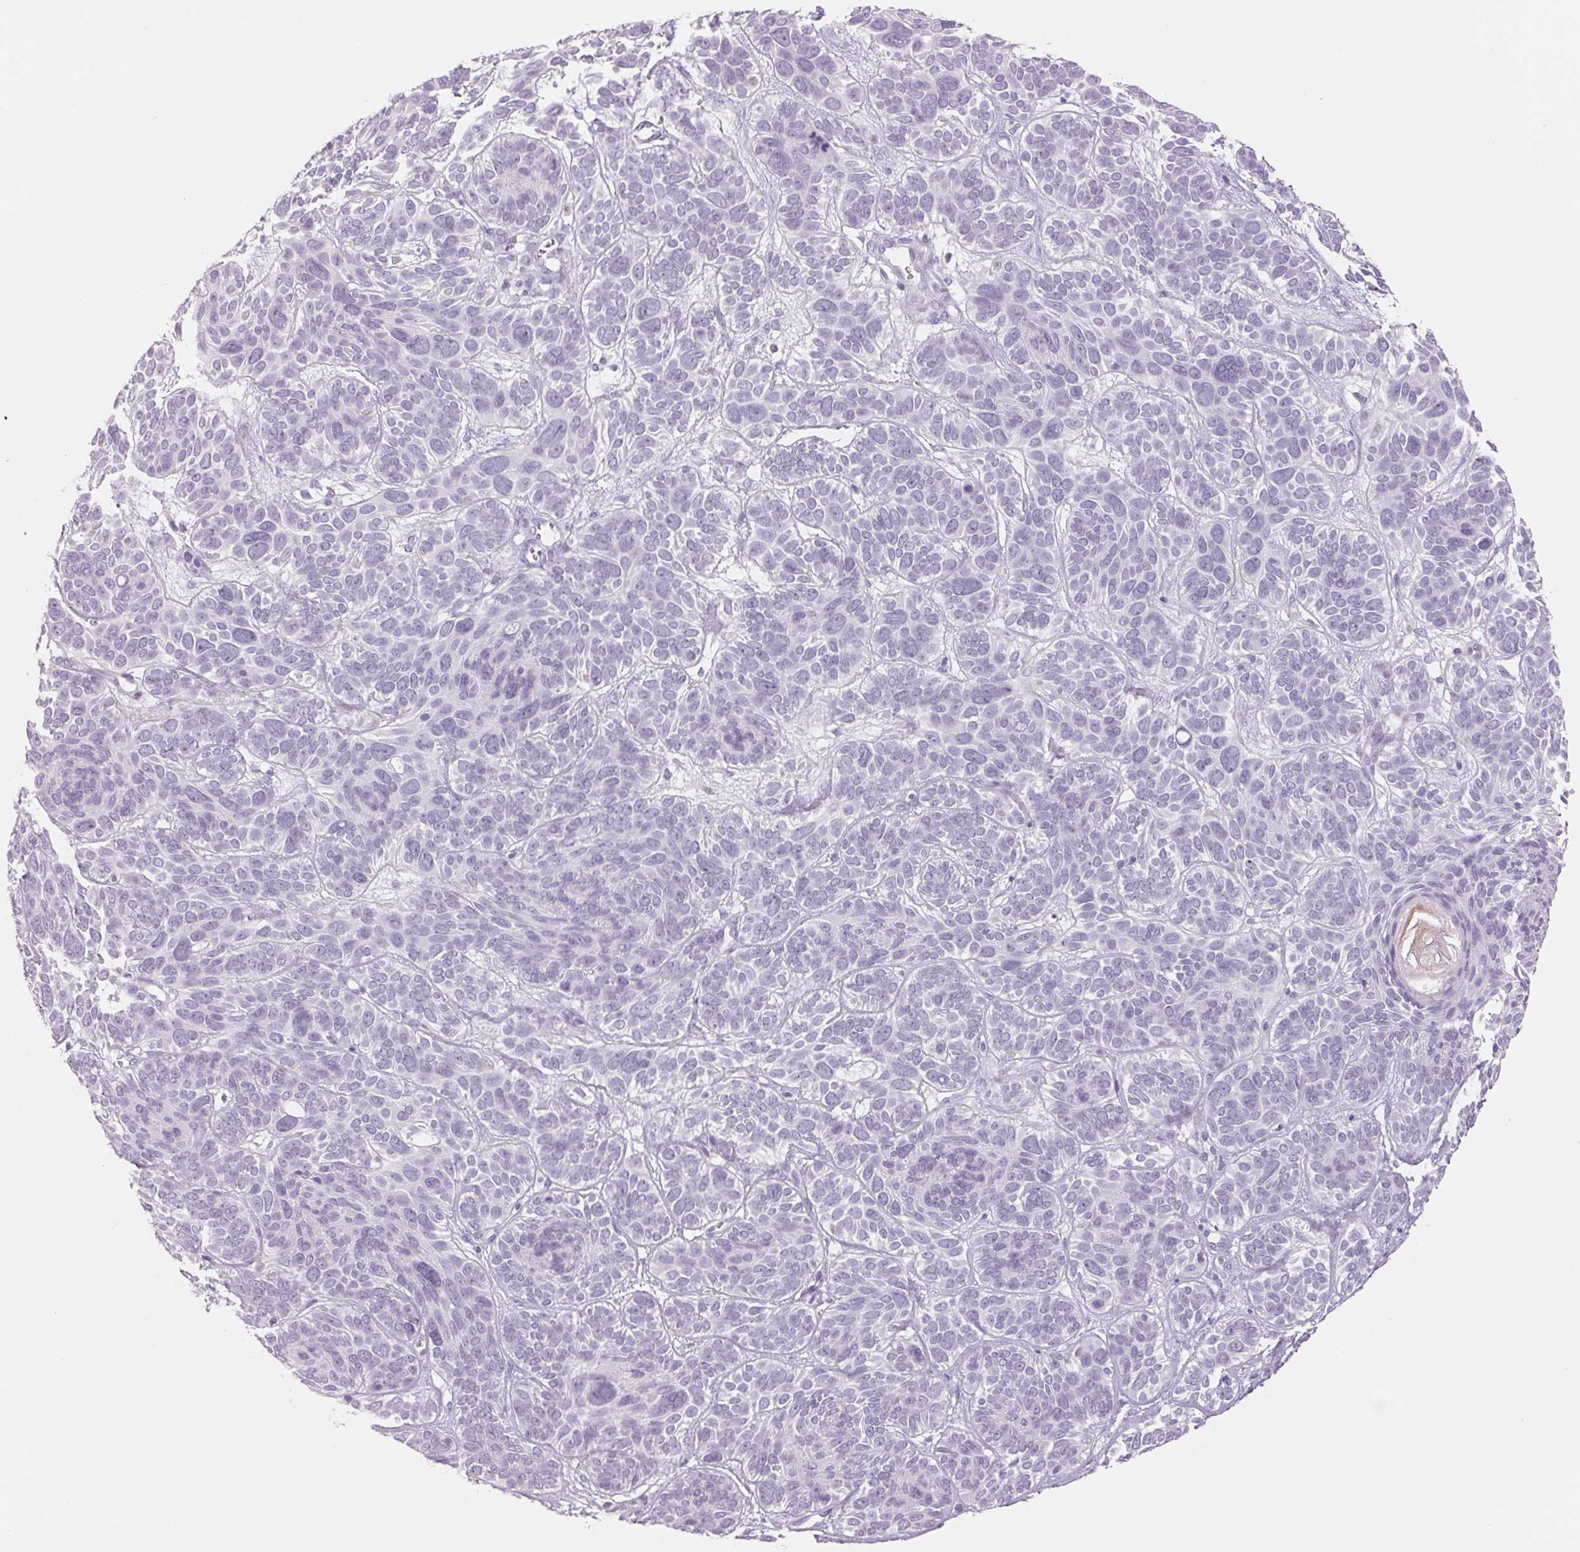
{"staining": {"intensity": "negative", "quantity": "none", "location": "none"}, "tissue": "skin cancer", "cell_type": "Tumor cells", "image_type": "cancer", "snomed": [{"axis": "morphology", "description": "Basal cell carcinoma"}, {"axis": "topography", "description": "Skin"}, {"axis": "topography", "description": "Skin of face"}], "caption": "Tumor cells show no significant positivity in skin cancer. (Stains: DAB immunohistochemistry with hematoxylin counter stain, Microscopy: brightfield microscopy at high magnification).", "gene": "GALNT7", "patient": {"sex": "male", "age": 73}}